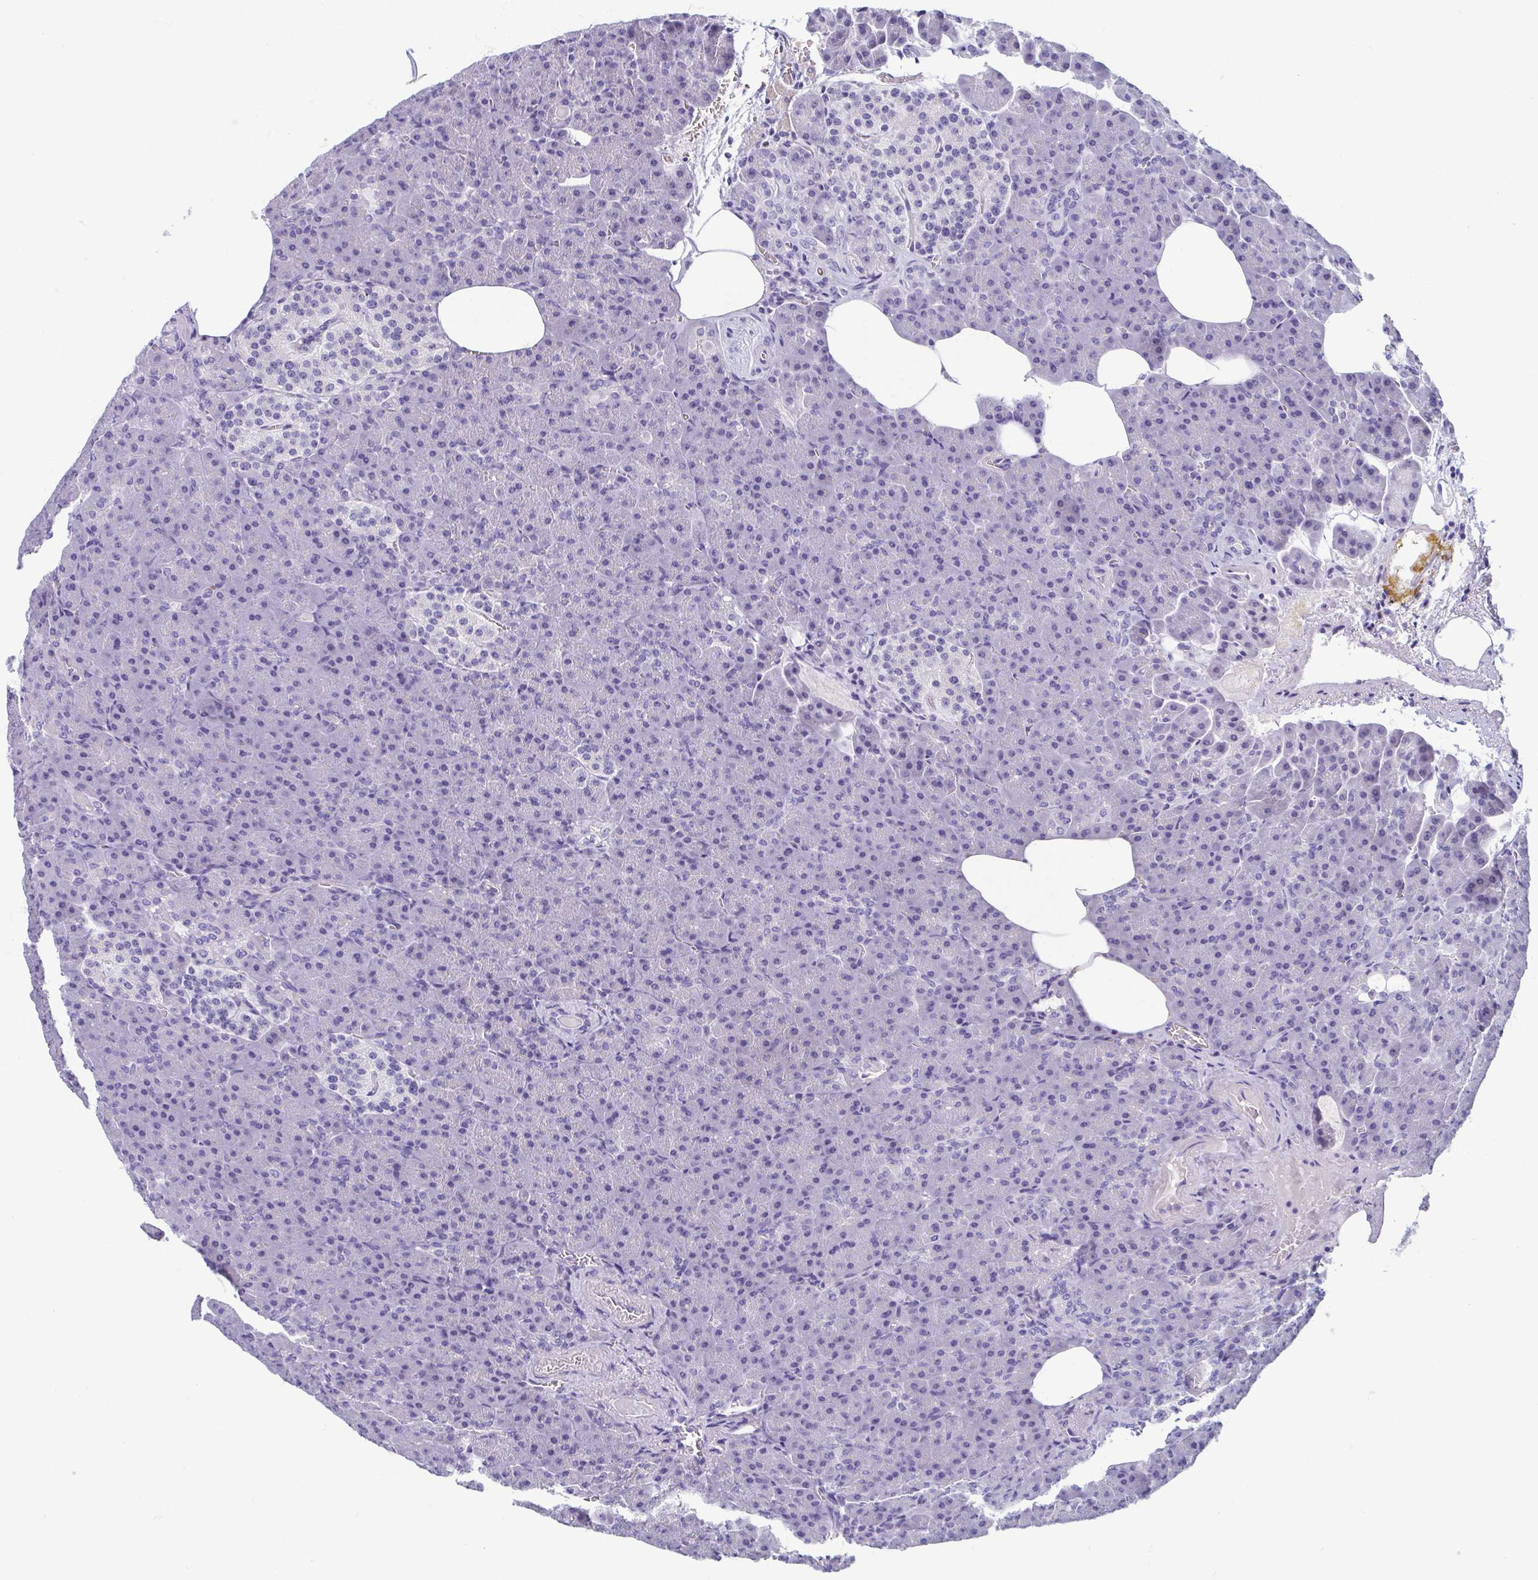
{"staining": {"intensity": "negative", "quantity": "none", "location": "none"}, "tissue": "pancreas", "cell_type": "Exocrine glandular cells", "image_type": "normal", "snomed": [{"axis": "morphology", "description": "Normal tissue, NOS"}, {"axis": "topography", "description": "Pancreas"}], "caption": "Exocrine glandular cells show no significant protein expression in normal pancreas. Nuclei are stained in blue.", "gene": "MORC4", "patient": {"sex": "female", "age": 74}}